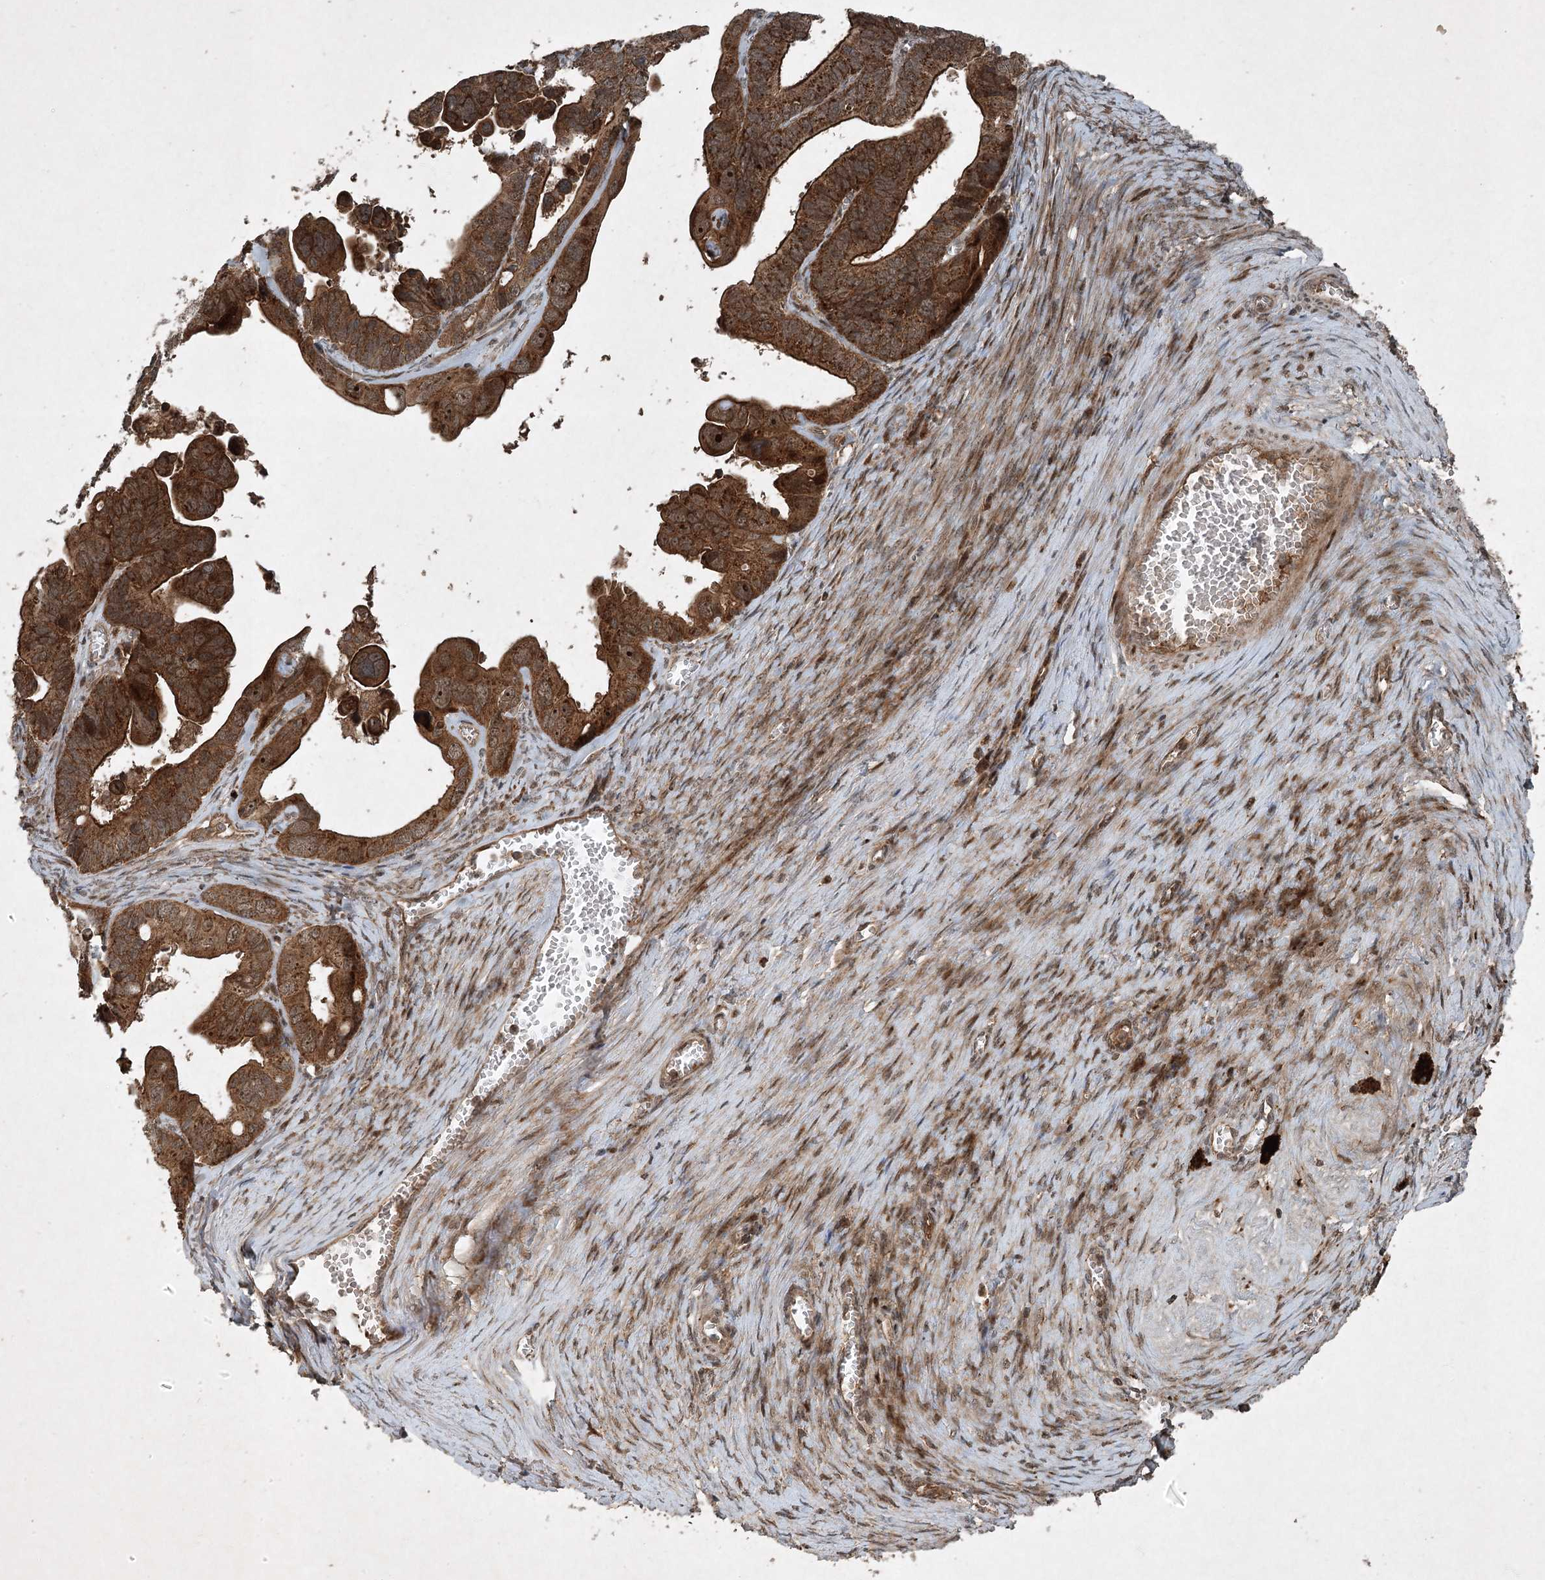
{"staining": {"intensity": "moderate", "quantity": ">75%", "location": "cytoplasmic/membranous,nuclear"}, "tissue": "ovarian cancer", "cell_type": "Tumor cells", "image_type": "cancer", "snomed": [{"axis": "morphology", "description": "Cystadenocarcinoma, serous, NOS"}, {"axis": "topography", "description": "Ovary"}], "caption": "The image shows staining of serous cystadenocarcinoma (ovarian), revealing moderate cytoplasmic/membranous and nuclear protein positivity (brown color) within tumor cells. Using DAB (3,3'-diaminobenzidine) (brown) and hematoxylin (blue) stains, captured at high magnification using brightfield microscopy.", "gene": "UNC93A", "patient": {"sex": "female", "age": 56}}